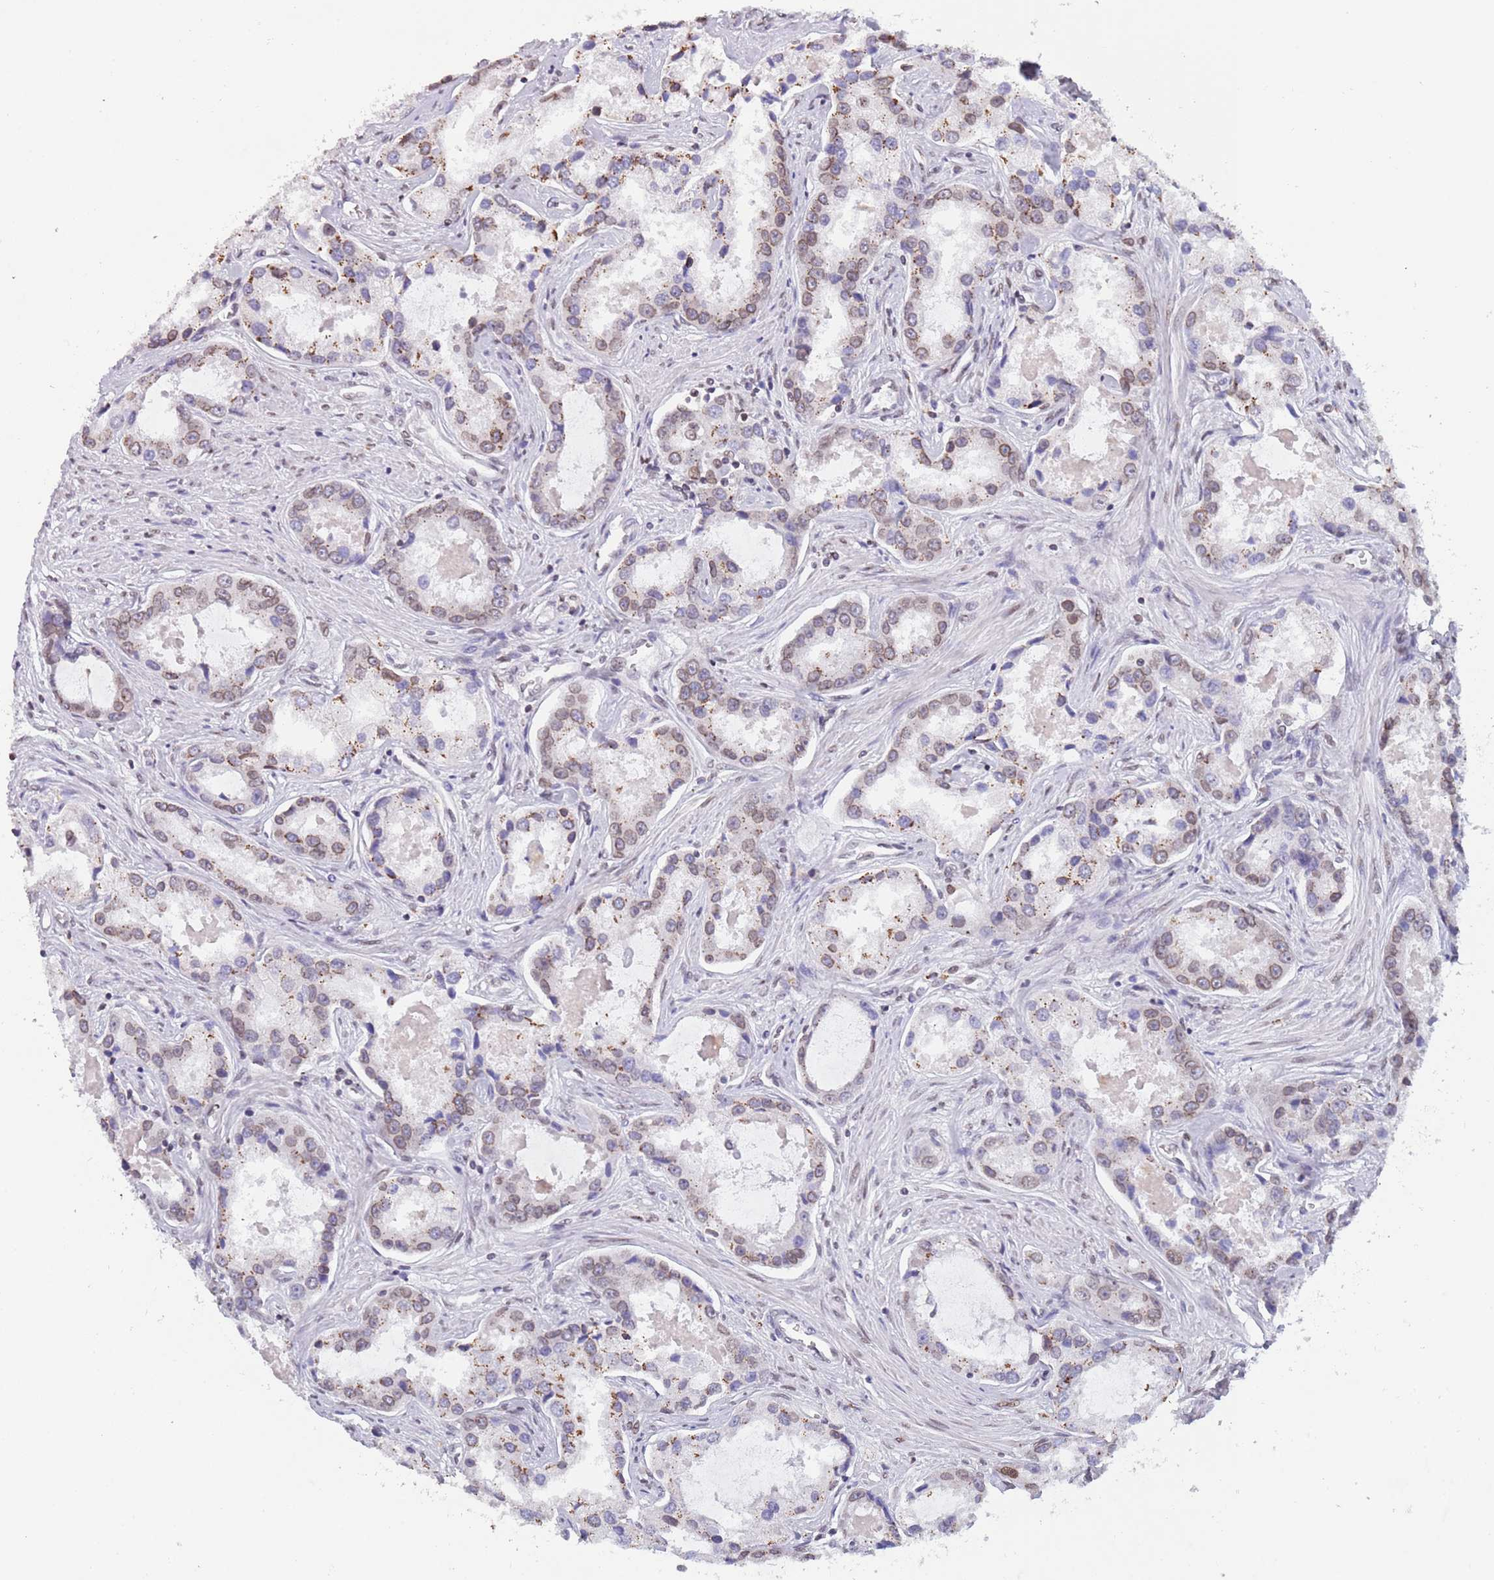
{"staining": {"intensity": "moderate", "quantity": "<25%", "location": "cytoplasmic/membranous"}, "tissue": "prostate cancer", "cell_type": "Tumor cells", "image_type": "cancer", "snomed": [{"axis": "morphology", "description": "Adenocarcinoma, Low grade"}, {"axis": "topography", "description": "Prostate"}], "caption": "This is a micrograph of IHC staining of prostate cancer (low-grade adenocarcinoma), which shows moderate staining in the cytoplasmic/membranous of tumor cells.", "gene": "KLHDC2", "patient": {"sex": "male", "age": 68}}